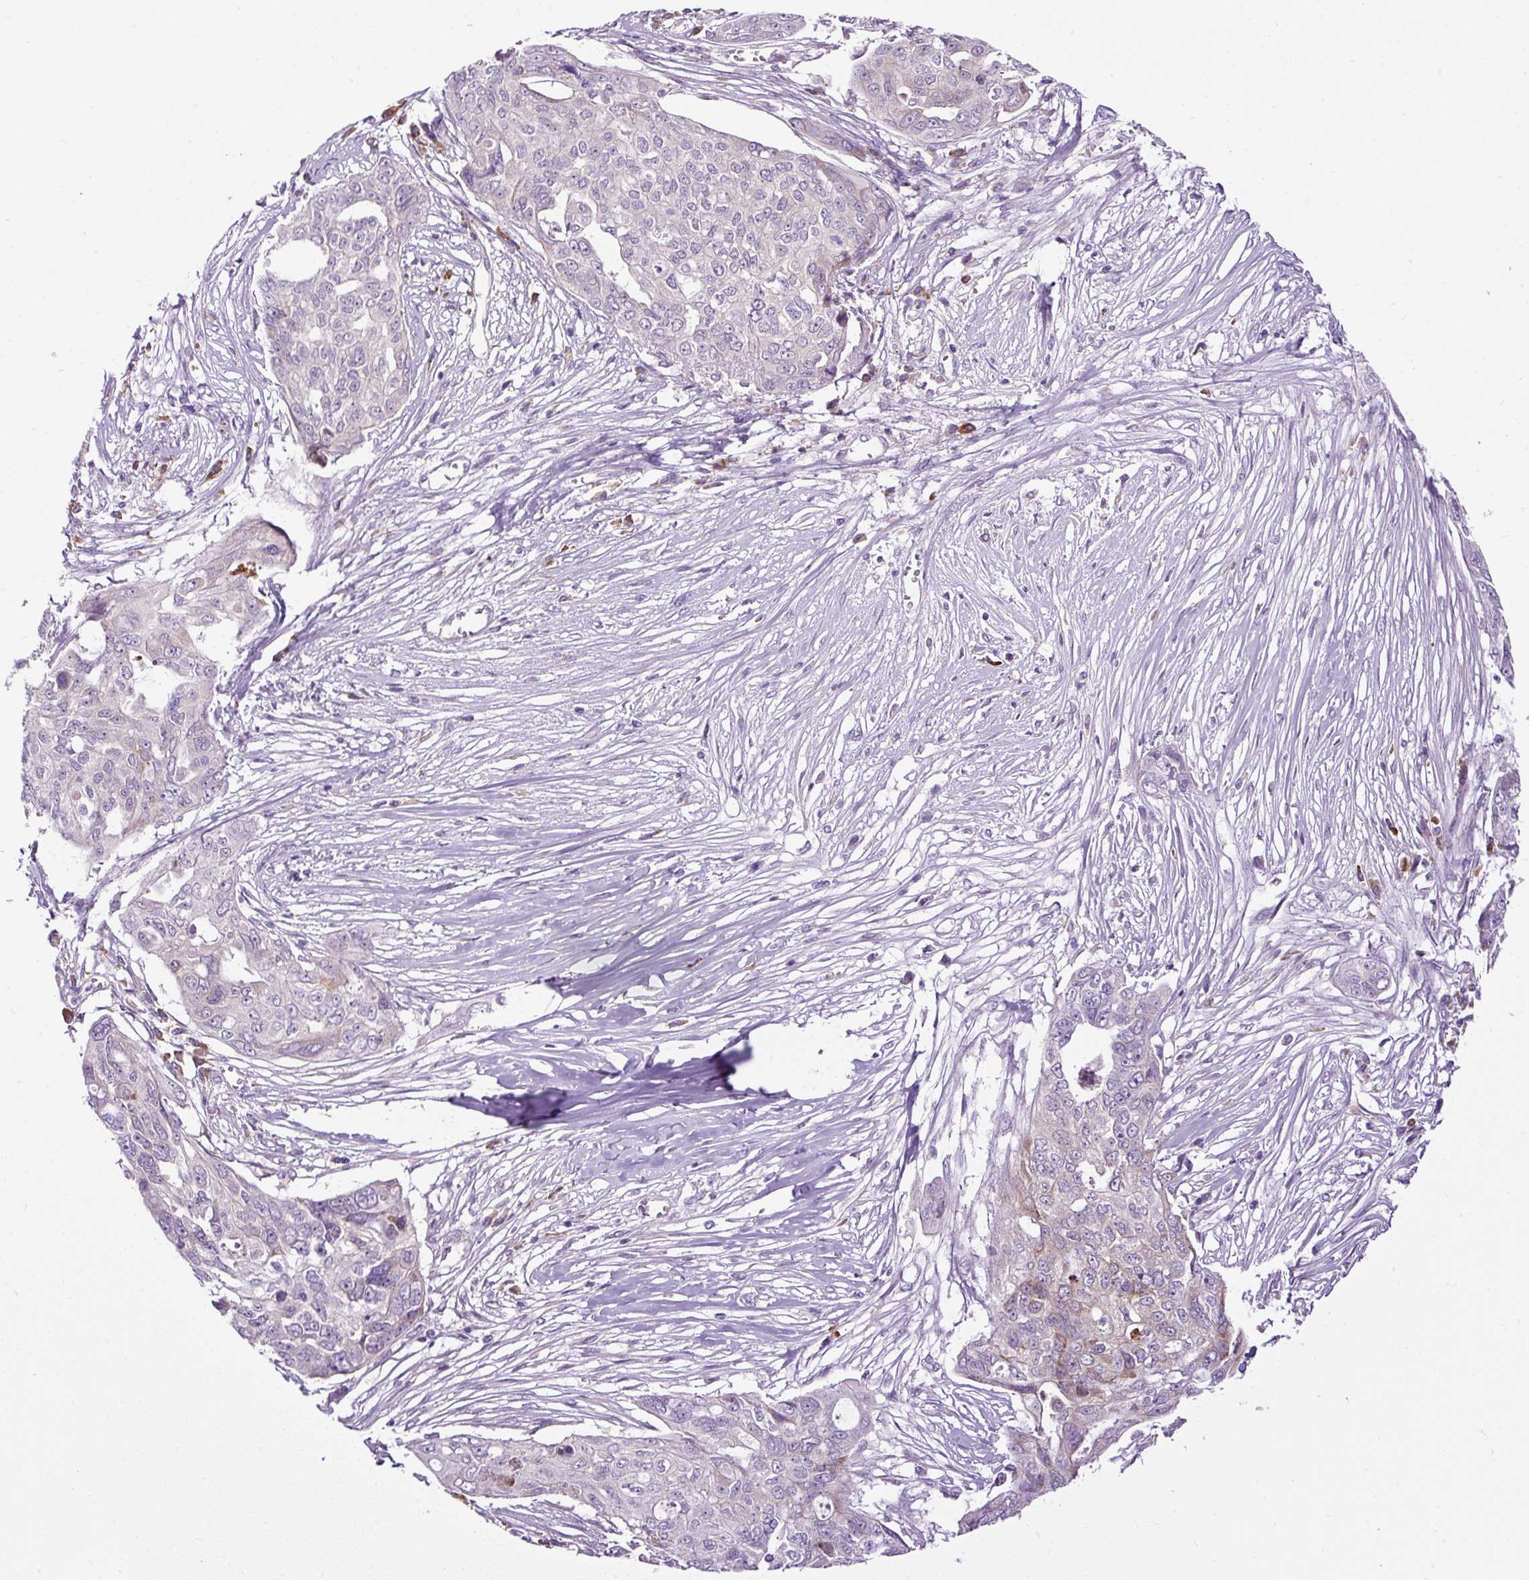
{"staining": {"intensity": "weak", "quantity": "<25%", "location": "cytoplasmic/membranous"}, "tissue": "ovarian cancer", "cell_type": "Tumor cells", "image_type": "cancer", "snomed": [{"axis": "morphology", "description": "Carcinoma, endometroid"}, {"axis": "topography", "description": "Ovary"}], "caption": "Protein analysis of ovarian endometroid carcinoma shows no significant expression in tumor cells.", "gene": "FMC1", "patient": {"sex": "female", "age": 70}}